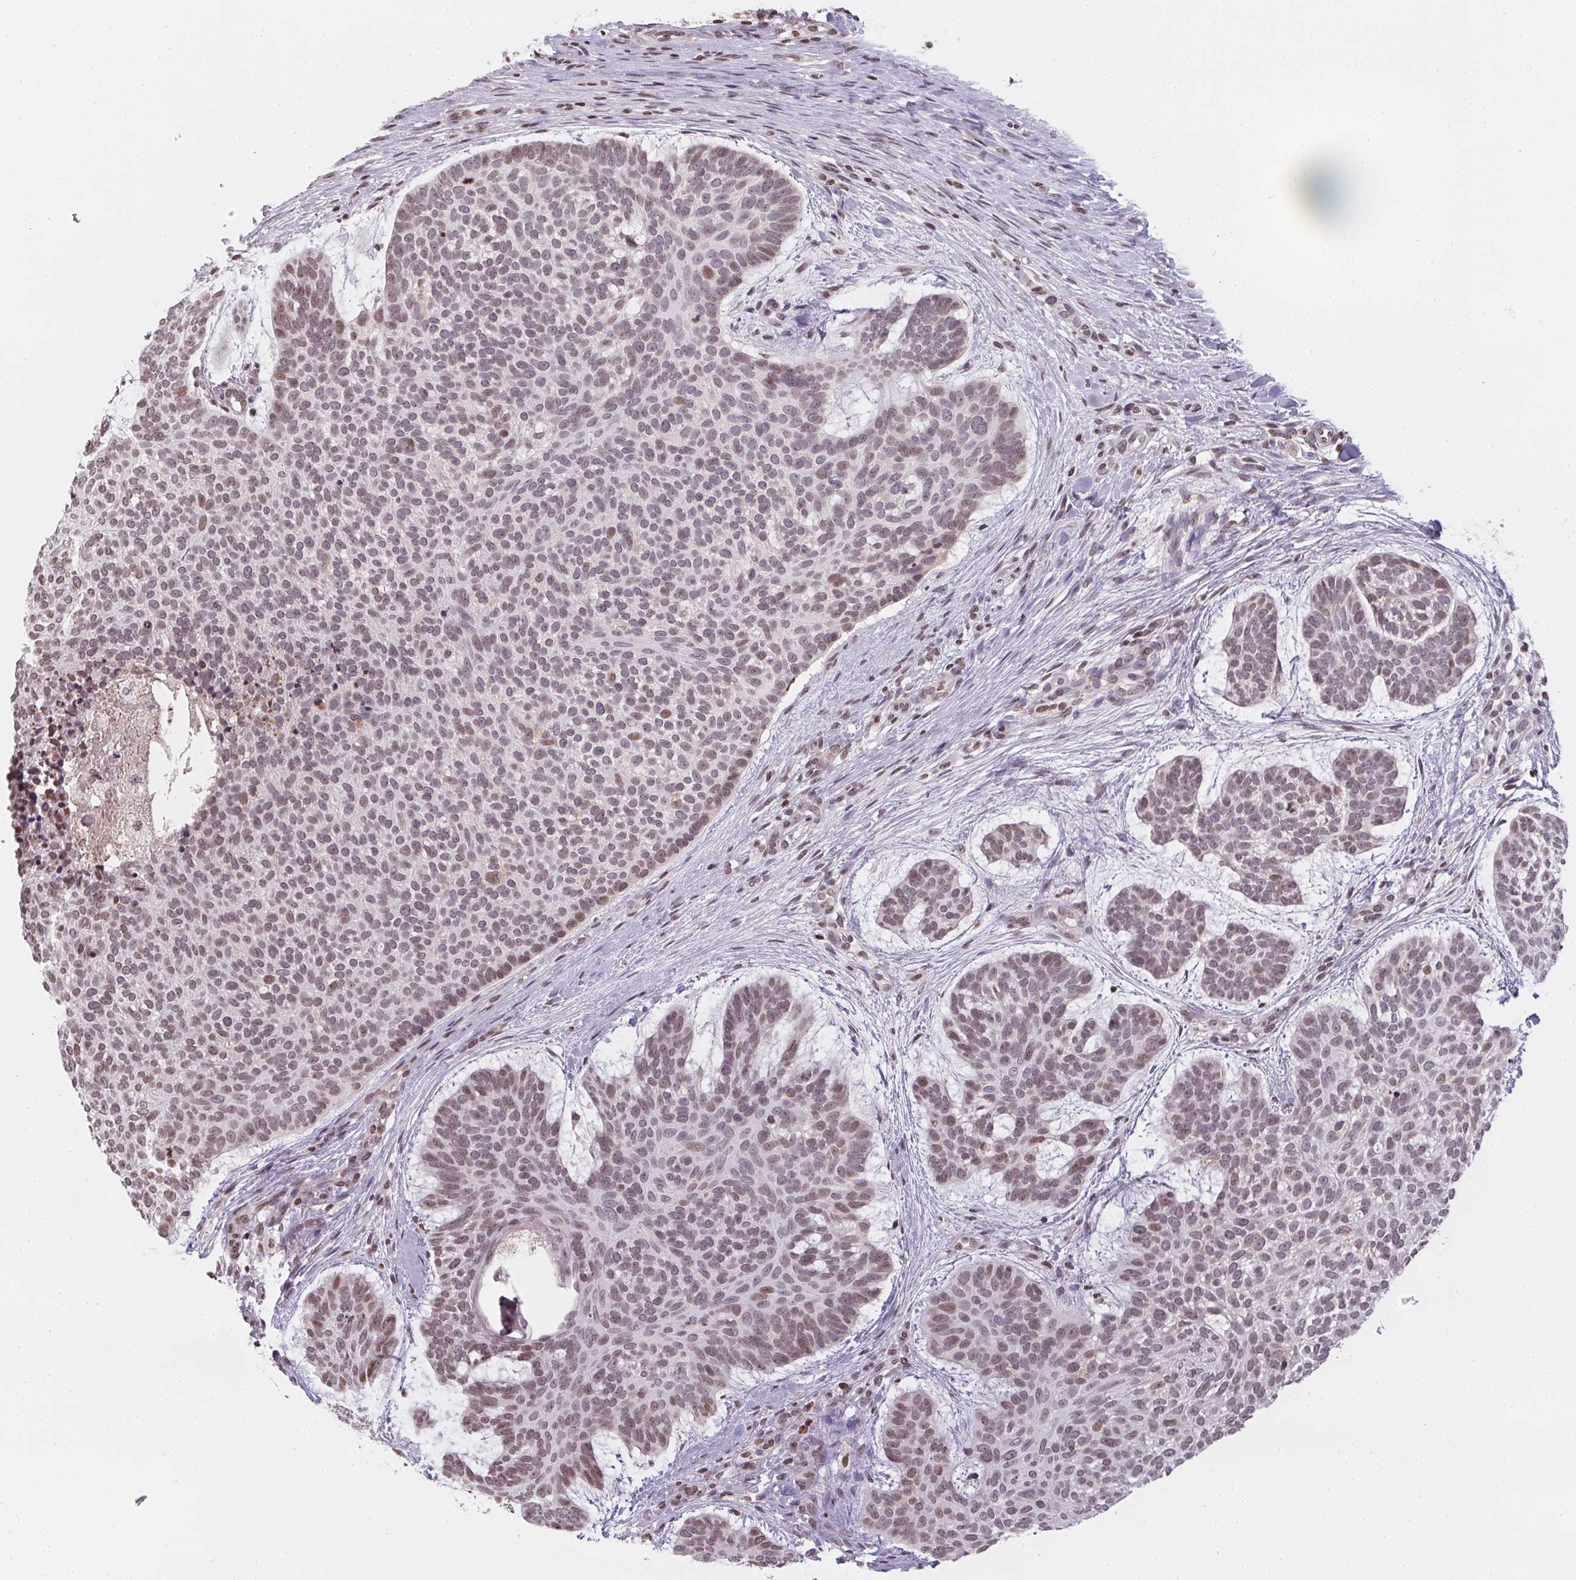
{"staining": {"intensity": "weak", "quantity": "25%-75%", "location": "nuclear"}, "tissue": "skin cancer", "cell_type": "Tumor cells", "image_type": "cancer", "snomed": [{"axis": "morphology", "description": "Basal cell carcinoma"}, {"axis": "topography", "description": "Skin"}], "caption": "This micrograph shows immunohistochemistry (IHC) staining of human skin basal cell carcinoma, with low weak nuclear staining in about 25%-75% of tumor cells.", "gene": "RNF181", "patient": {"sex": "male", "age": 64}}